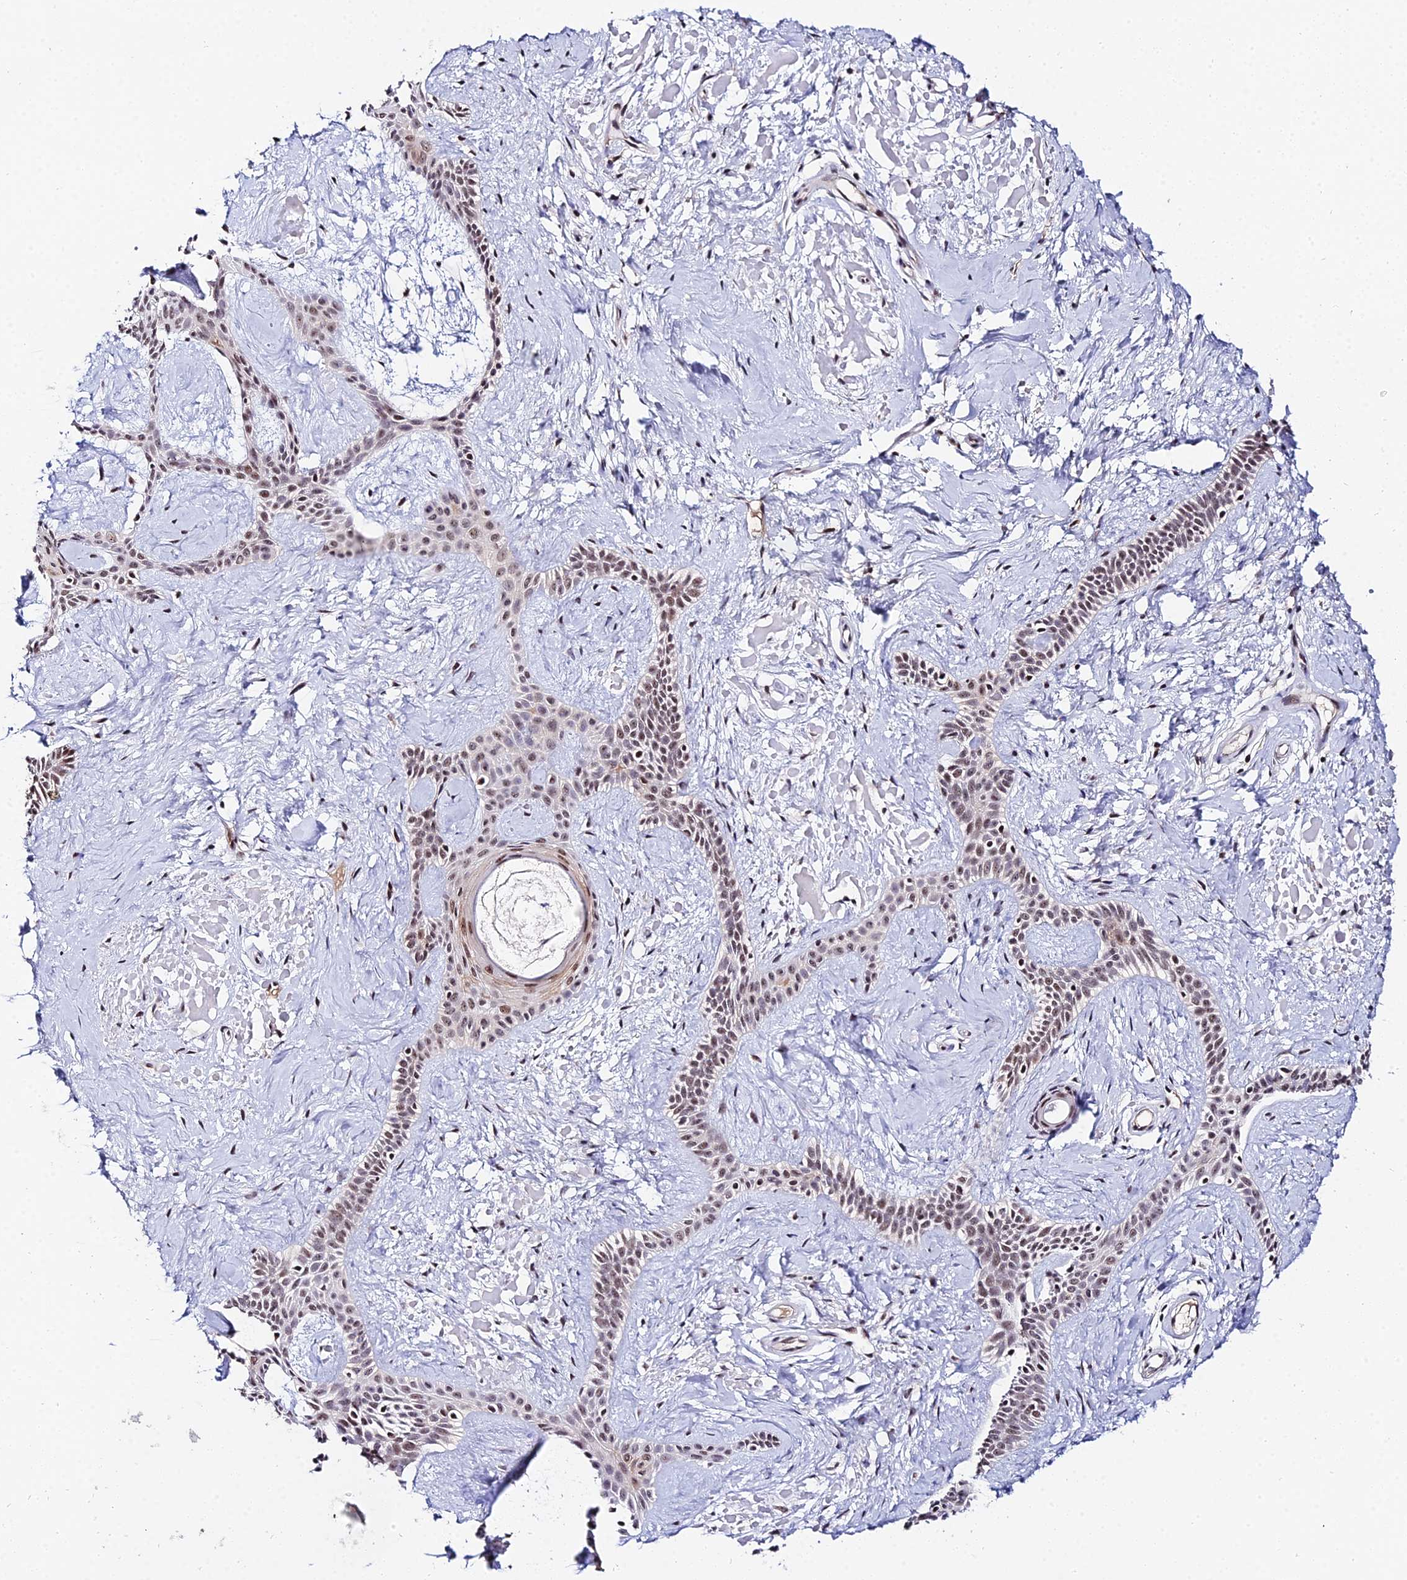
{"staining": {"intensity": "moderate", "quantity": ">75%", "location": "nuclear"}, "tissue": "skin cancer", "cell_type": "Tumor cells", "image_type": "cancer", "snomed": [{"axis": "morphology", "description": "Basal cell carcinoma"}, {"axis": "topography", "description": "Skin"}], "caption": "IHC of basal cell carcinoma (skin) exhibits medium levels of moderate nuclear positivity in about >75% of tumor cells. (IHC, brightfield microscopy, high magnification).", "gene": "EXOSC3", "patient": {"sex": "male", "age": 78}}